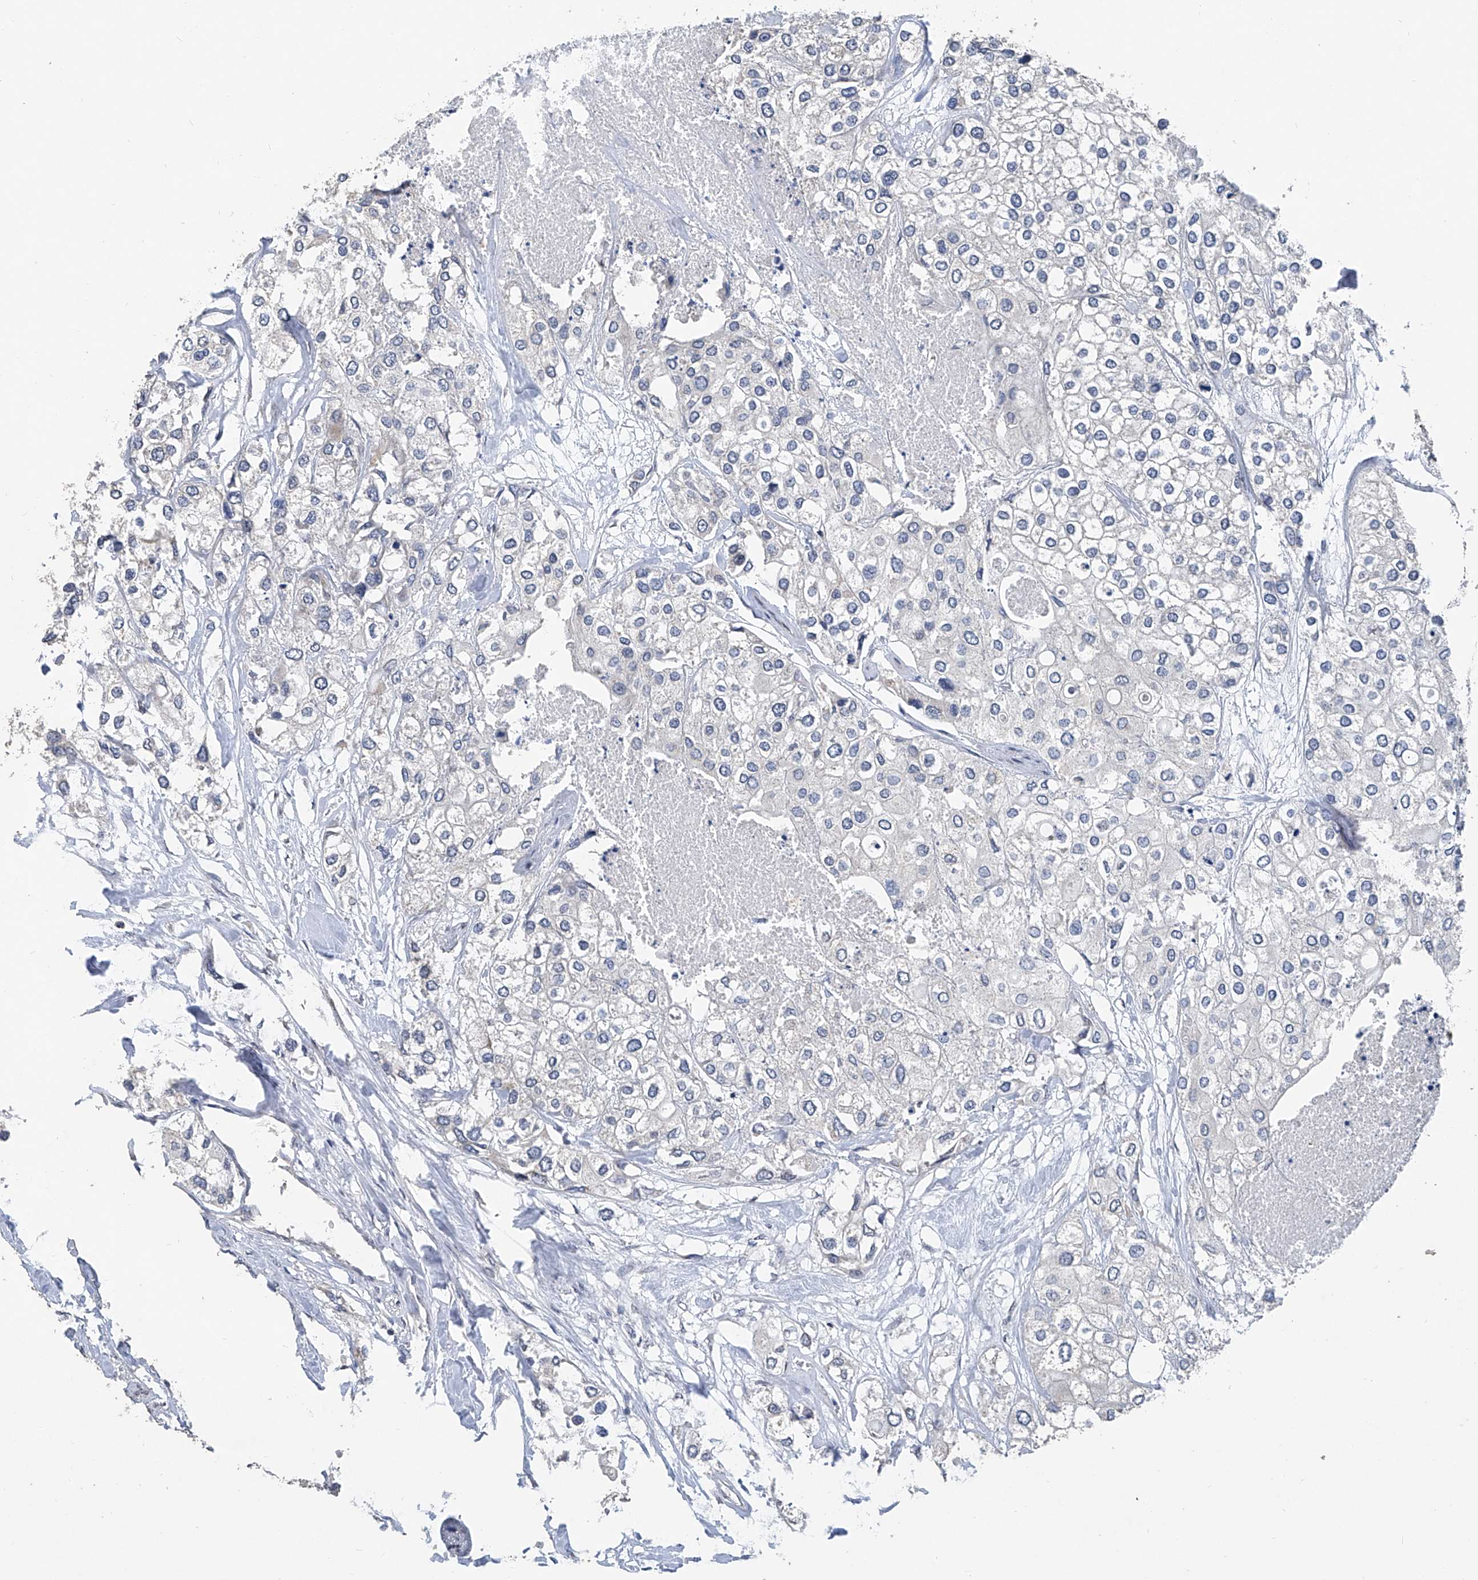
{"staining": {"intensity": "negative", "quantity": "none", "location": "none"}, "tissue": "urothelial cancer", "cell_type": "Tumor cells", "image_type": "cancer", "snomed": [{"axis": "morphology", "description": "Urothelial carcinoma, High grade"}, {"axis": "topography", "description": "Urinary bladder"}], "caption": "This is an immunohistochemistry (IHC) photomicrograph of urothelial carcinoma (high-grade). There is no positivity in tumor cells.", "gene": "BCKDHB", "patient": {"sex": "male", "age": 64}}